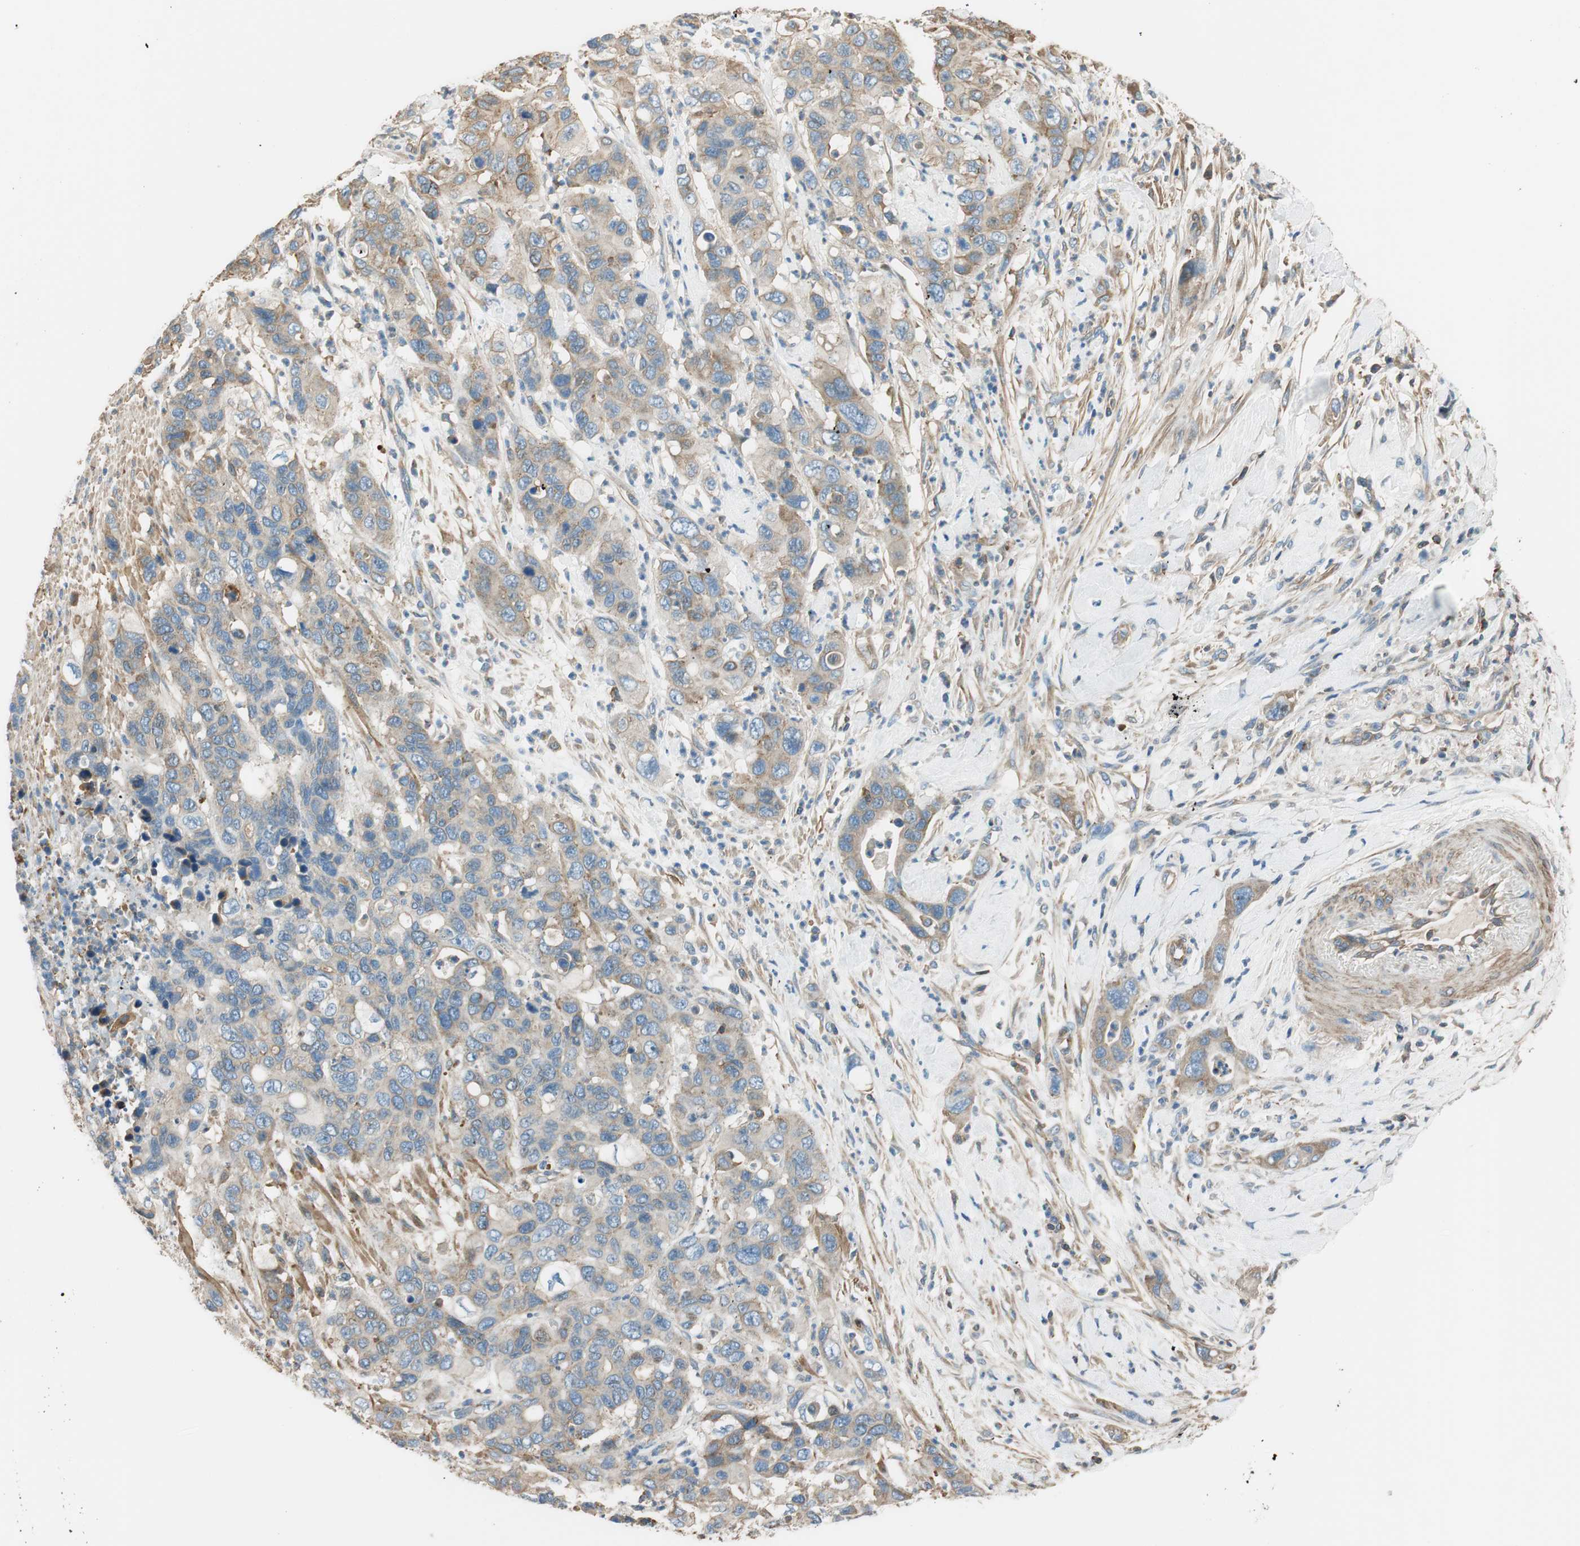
{"staining": {"intensity": "moderate", "quantity": ">75%", "location": "cytoplasmic/membranous"}, "tissue": "pancreatic cancer", "cell_type": "Tumor cells", "image_type": "cancer", "snomed": [{"axis": "morphology", "description": "Adenocarcinoma, NOS"}, {"axis": "topography", "description": "Pancreas"}], "caption": "Immunohistochemistry of pancreatic adenocarcinoma shows medium levels of moderate cytoplasmic/membranous staining in approximately >75% of tumor cells.", "gene": "PI4K2B", "patient": {"sex": "female", "age": 71}}